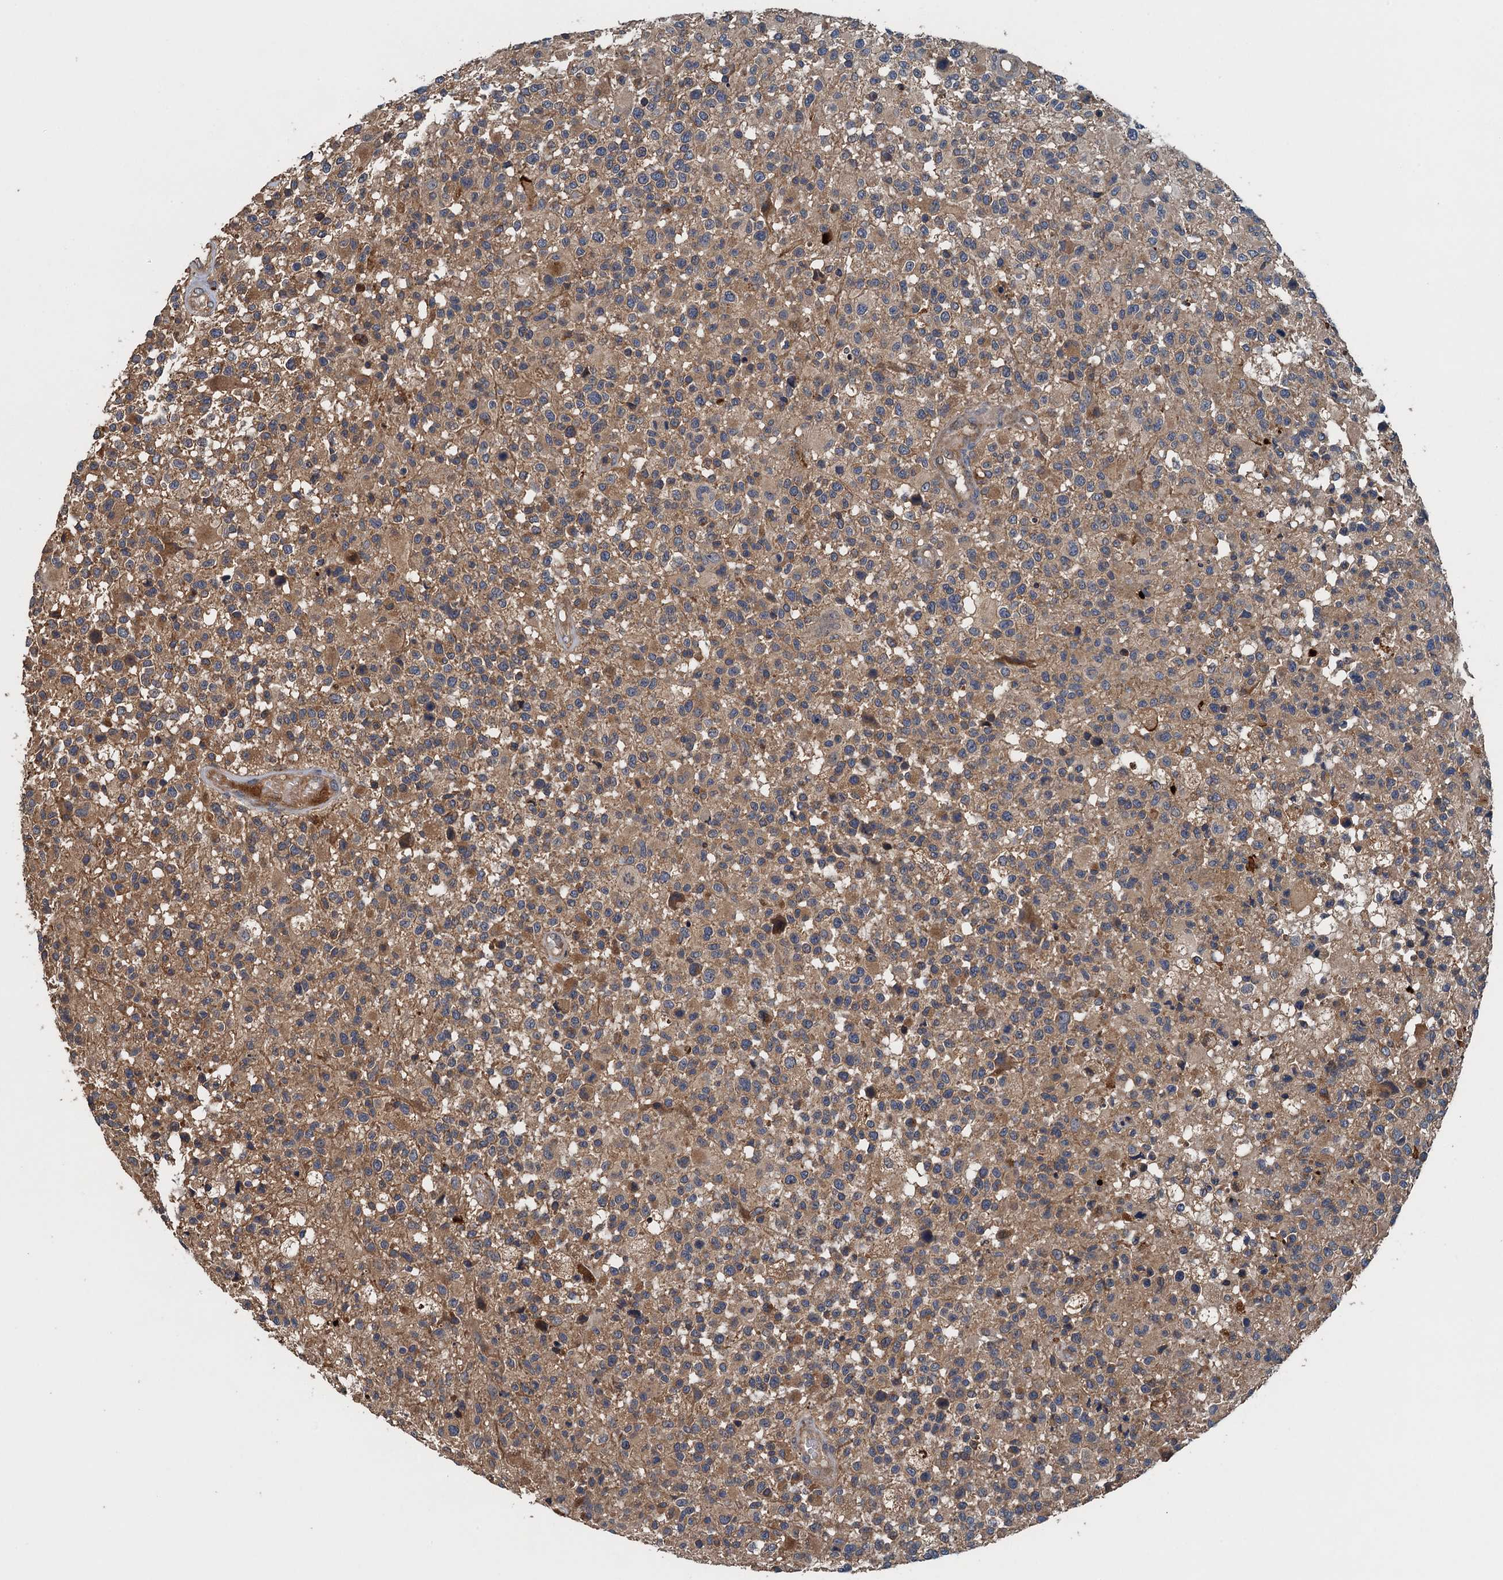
{"staining": {"intensity": "moderate", "quantity": "<25%", "location": "cytoplasmic/membranous"}, "tissue": "glioma", "cell_type": "Tumor cells", "image_type": "cancer", "snomed": [{"axis": "morphology", "description": "Glioma, malignant, High grade"}, {"axis": "morphology", "description": "Glioblastoma, NOS"}, {"axis": "topography", "description": "Brain"}], "caption": "IHC staining of glioblastoma, which exhibits low levels of moderate cytoplasmic/membranous positivity in approximately <25% of tumor cells indicating moderate cytoplasmic/membranous protein expression. The staining was performed using DAB (brown) for protein detection and nuclei were counterstained in hematoxylin (blue).", "gene": "BORCS5", "patient": {"sex": "male", "age": 60}}